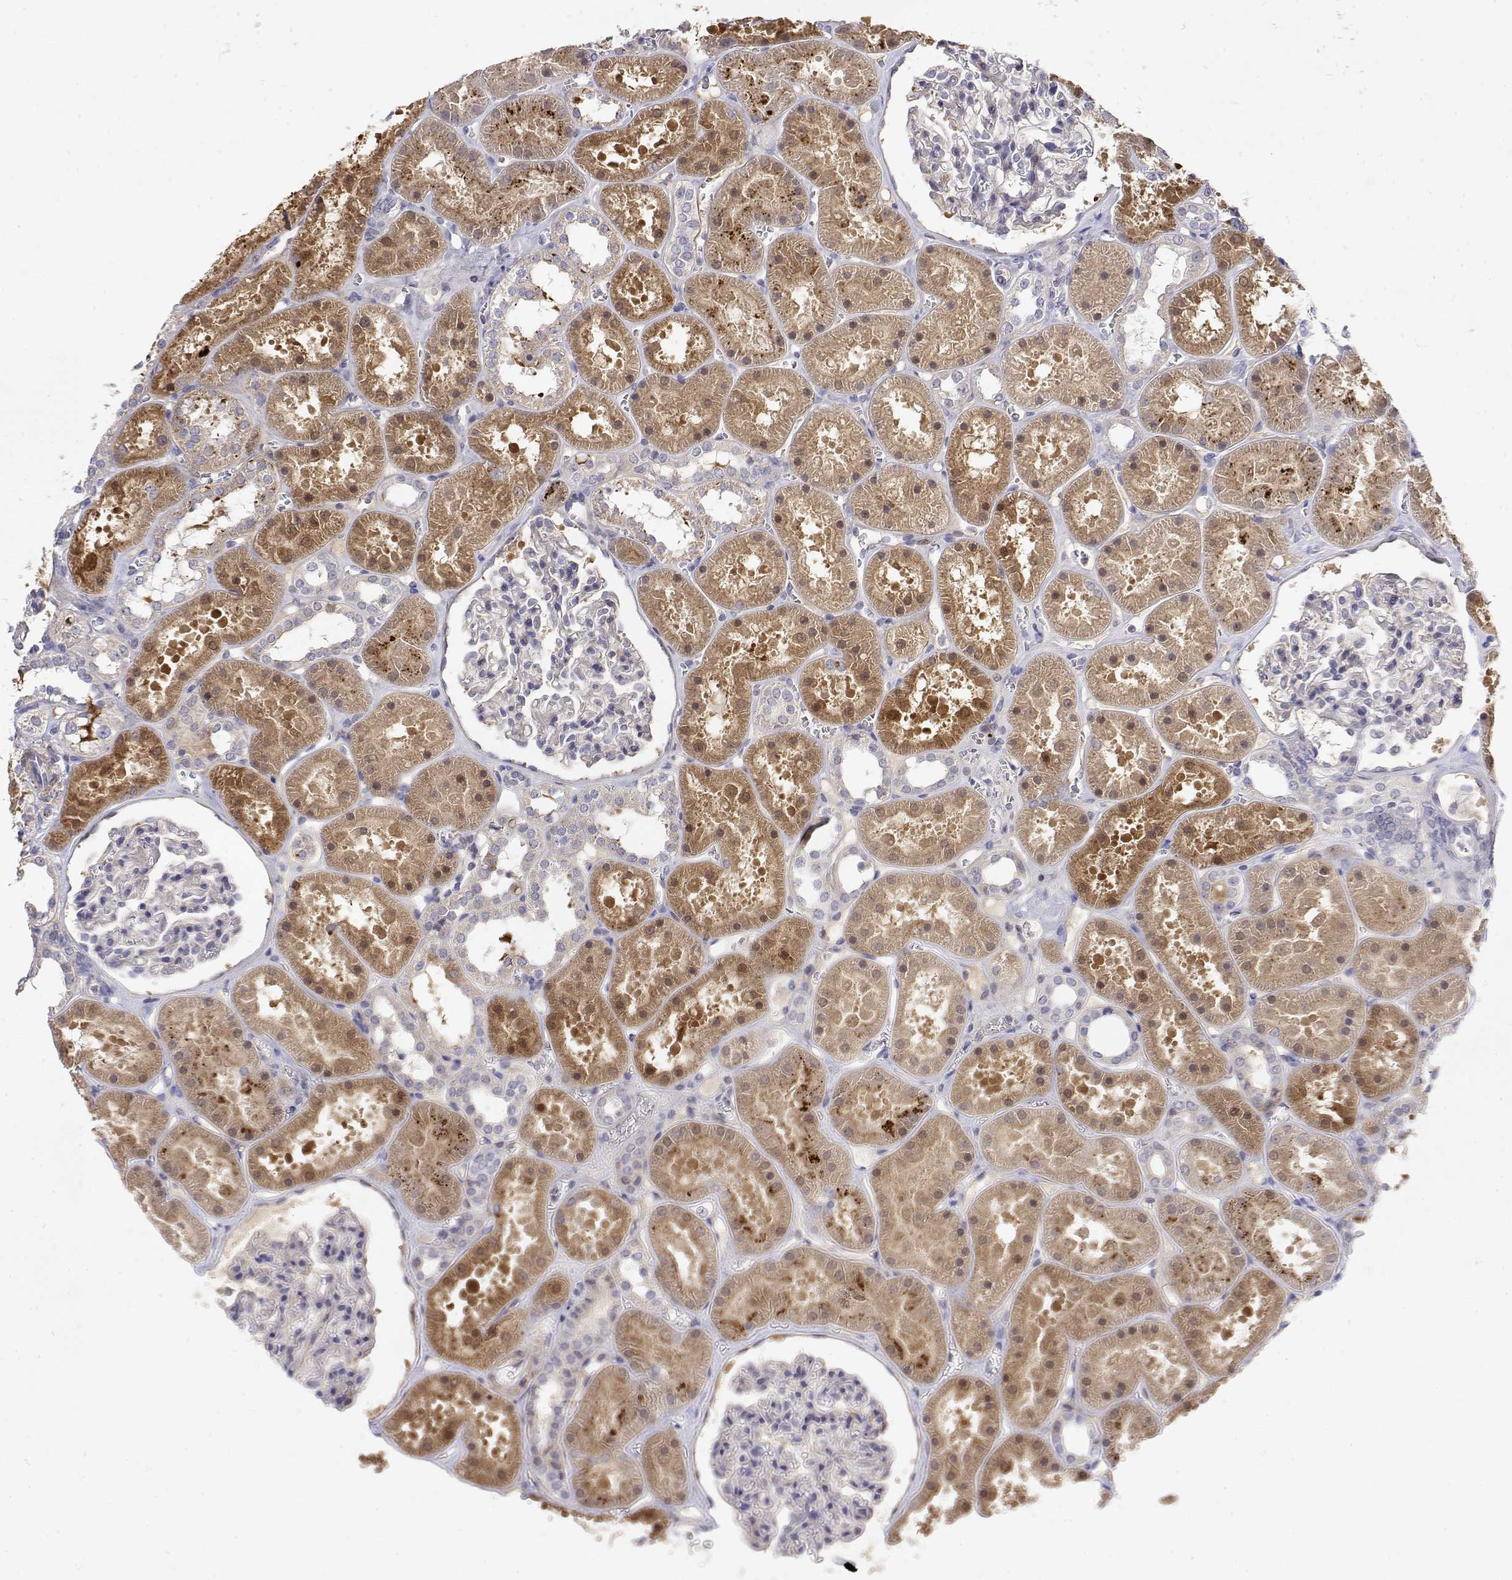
{"staining": {"intensity": "moderate", "quantity": "<25%", "location": "cytoplasmic/membranous"}, "tissue": "kidney", "cell_type": "Cells in glomeruli", "image_type": "normal", "snomed": [{"axis": "morphology", "description": "Normal tissue, NOS"}, {"axis": "topography", "description": "Kidney"}], "caption": "Brown immunohistochemical staining in unremarkable human kidney shows moderate cytoplasmic/membranous staining in about <25% of cells in glomeruli.", "gene": "GGACT", "patient": {"sex": "female", "age": 41}}